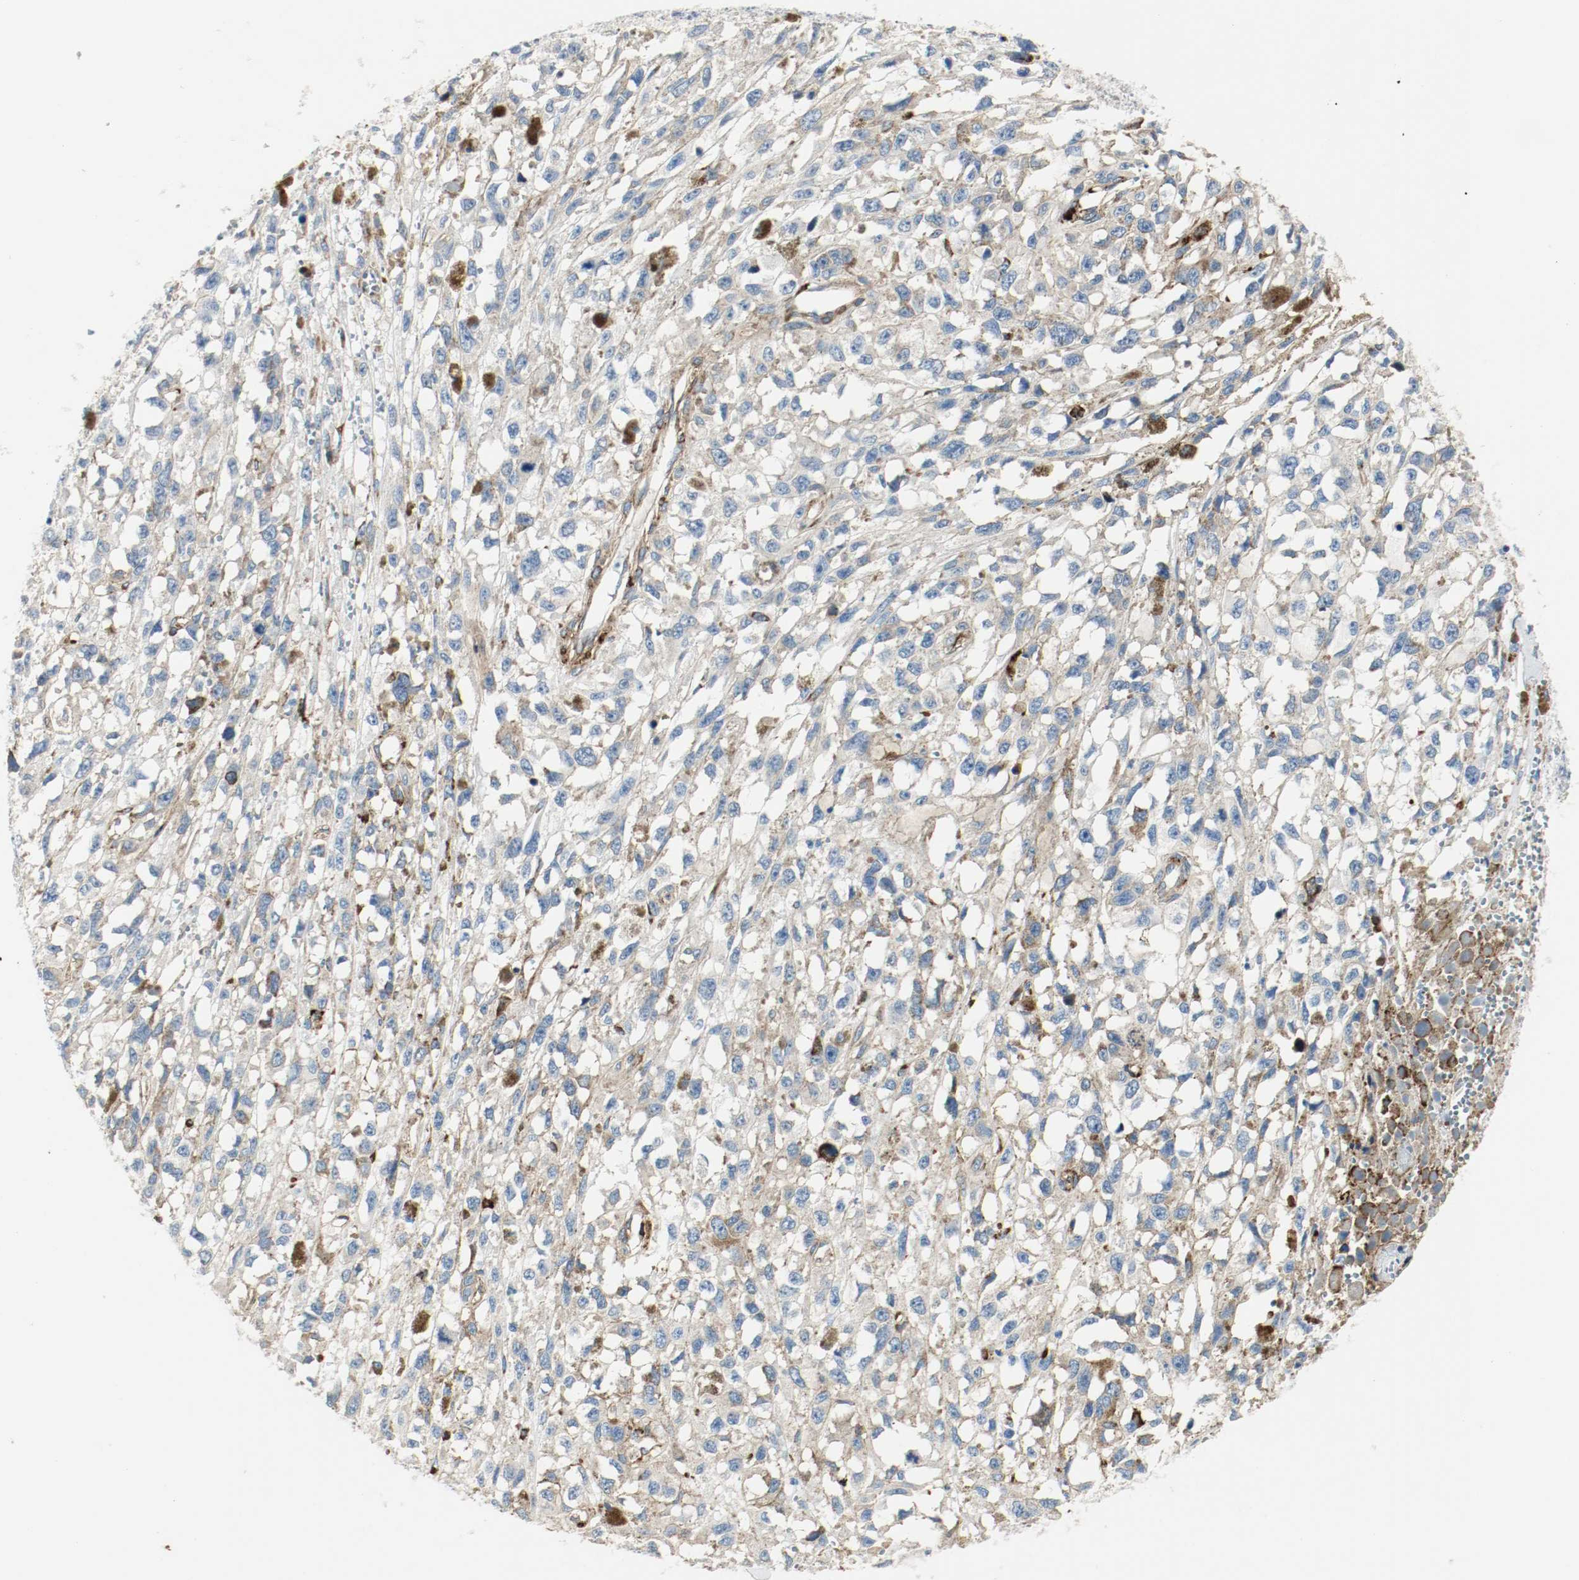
{"staining": {"intensity": "weak", "quantity": ">75%", "location": "cytoplasmic/membranous"}, "tissue": "melanoma", "cell_type": "Tumor cells", "image_type": "cancer", "snomed": [{"axis": "morphology", "description": "Malignant melanoma, Metastatic site"}, {"axis": "topography", "description": "Lymph node"}], "caption": "Malignant melanoma (metastatic site) stained for a protein demonstrates weak cytoplasmic/membranous positivity in tumor cells.", "gene": "LAMB1", "patient": {"sex": "male", "age": 59}}